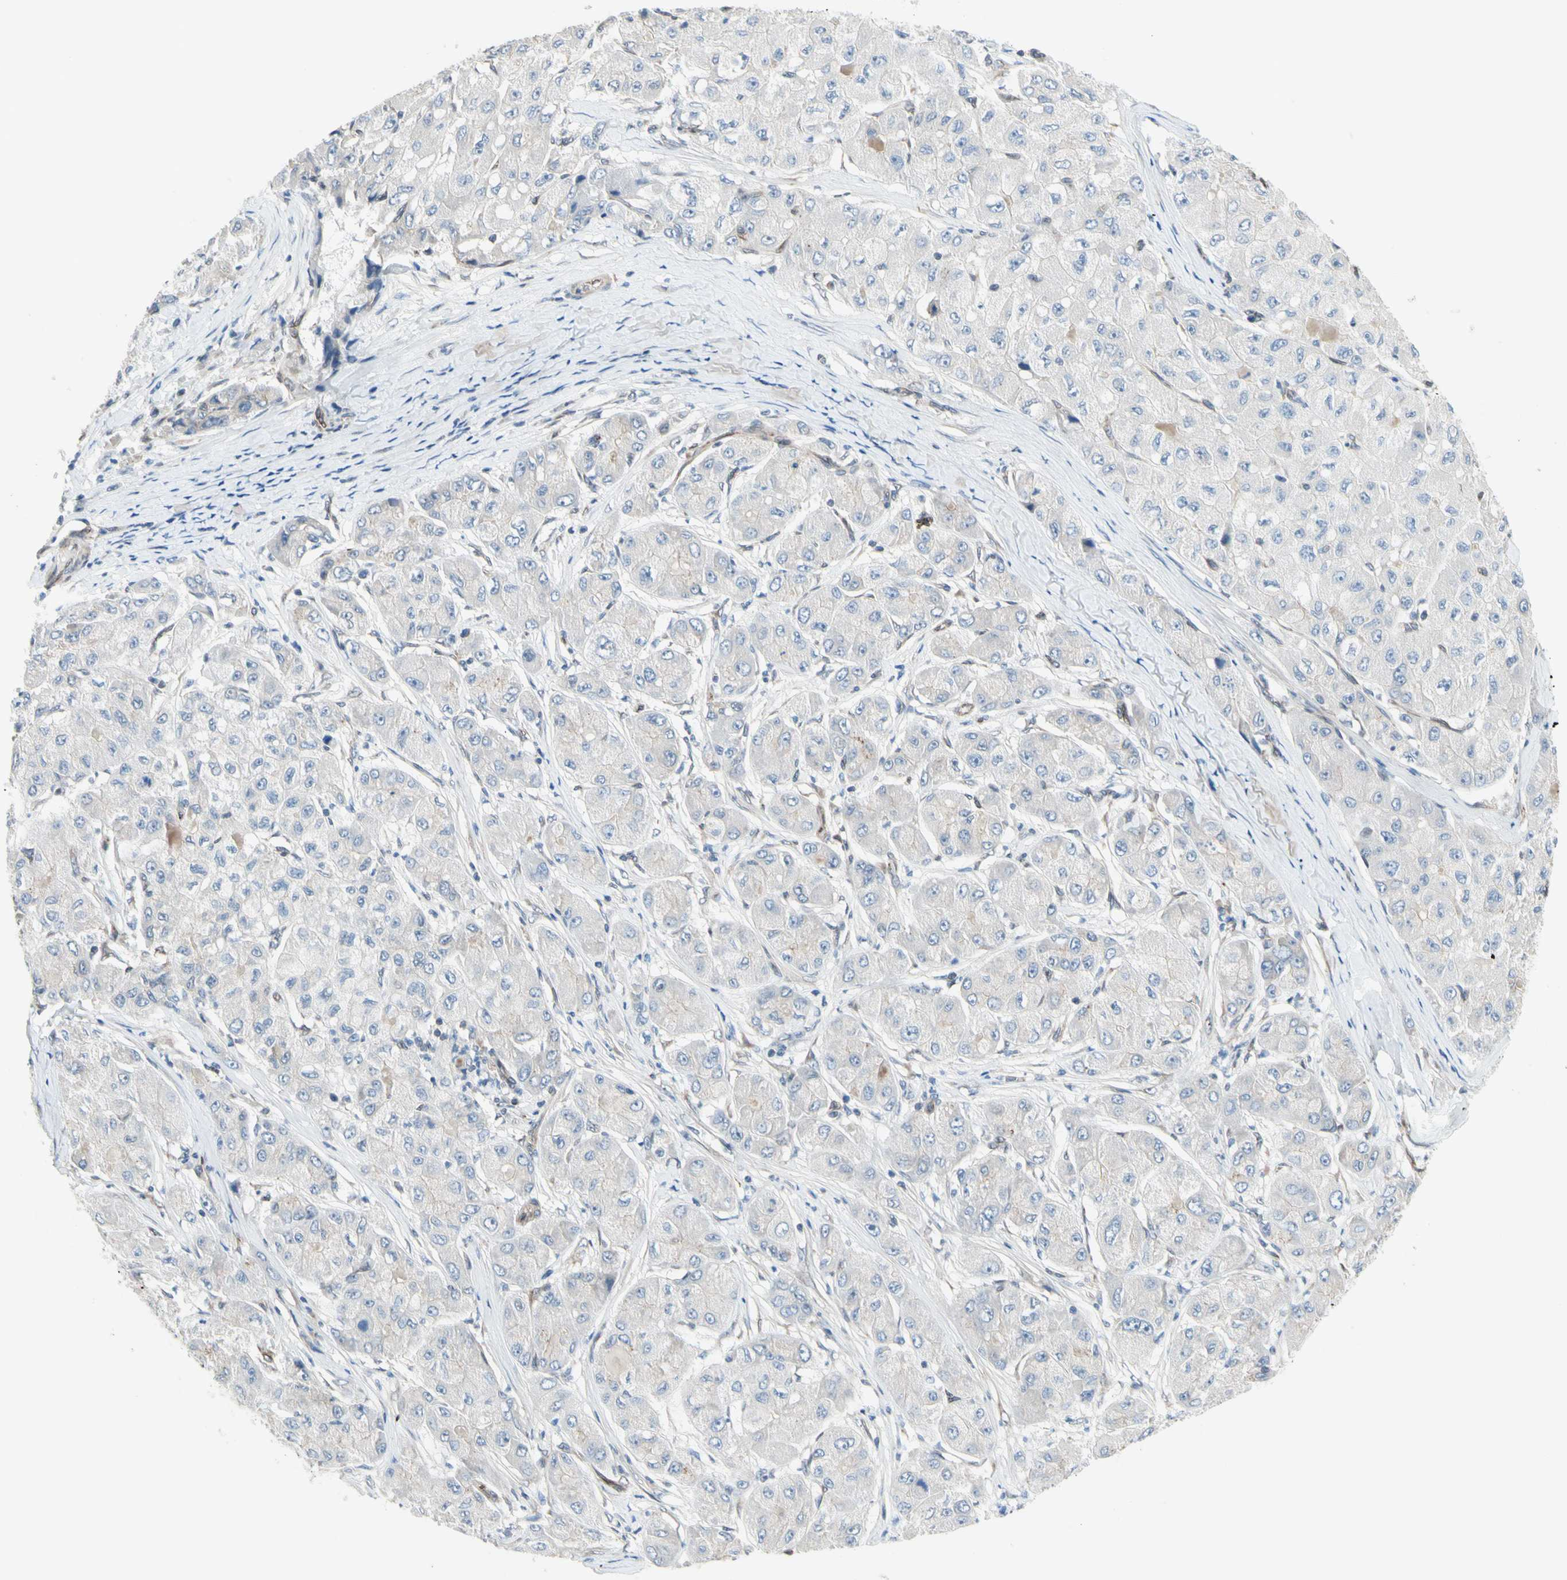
{"staining": {"intensity": "negative", "quantity": "none", "location": "none"}, "tissue": "liver cancer", "cell_type": "Tumor cells", "image_type": "cancer", "snomed": [{"axis": "morphology", "description": "Carcinoma, Hepatocellular, NOS"}, {"axis": "topography", "description": "Liver"}], "caption": "This is a histopathology image of IHC staining of liver cancer (hepatocellular carcinoma), which shows no positivity in tumor cells.", "gene": "TRAF2", "patient": {"sex": "male", "age": 80}}